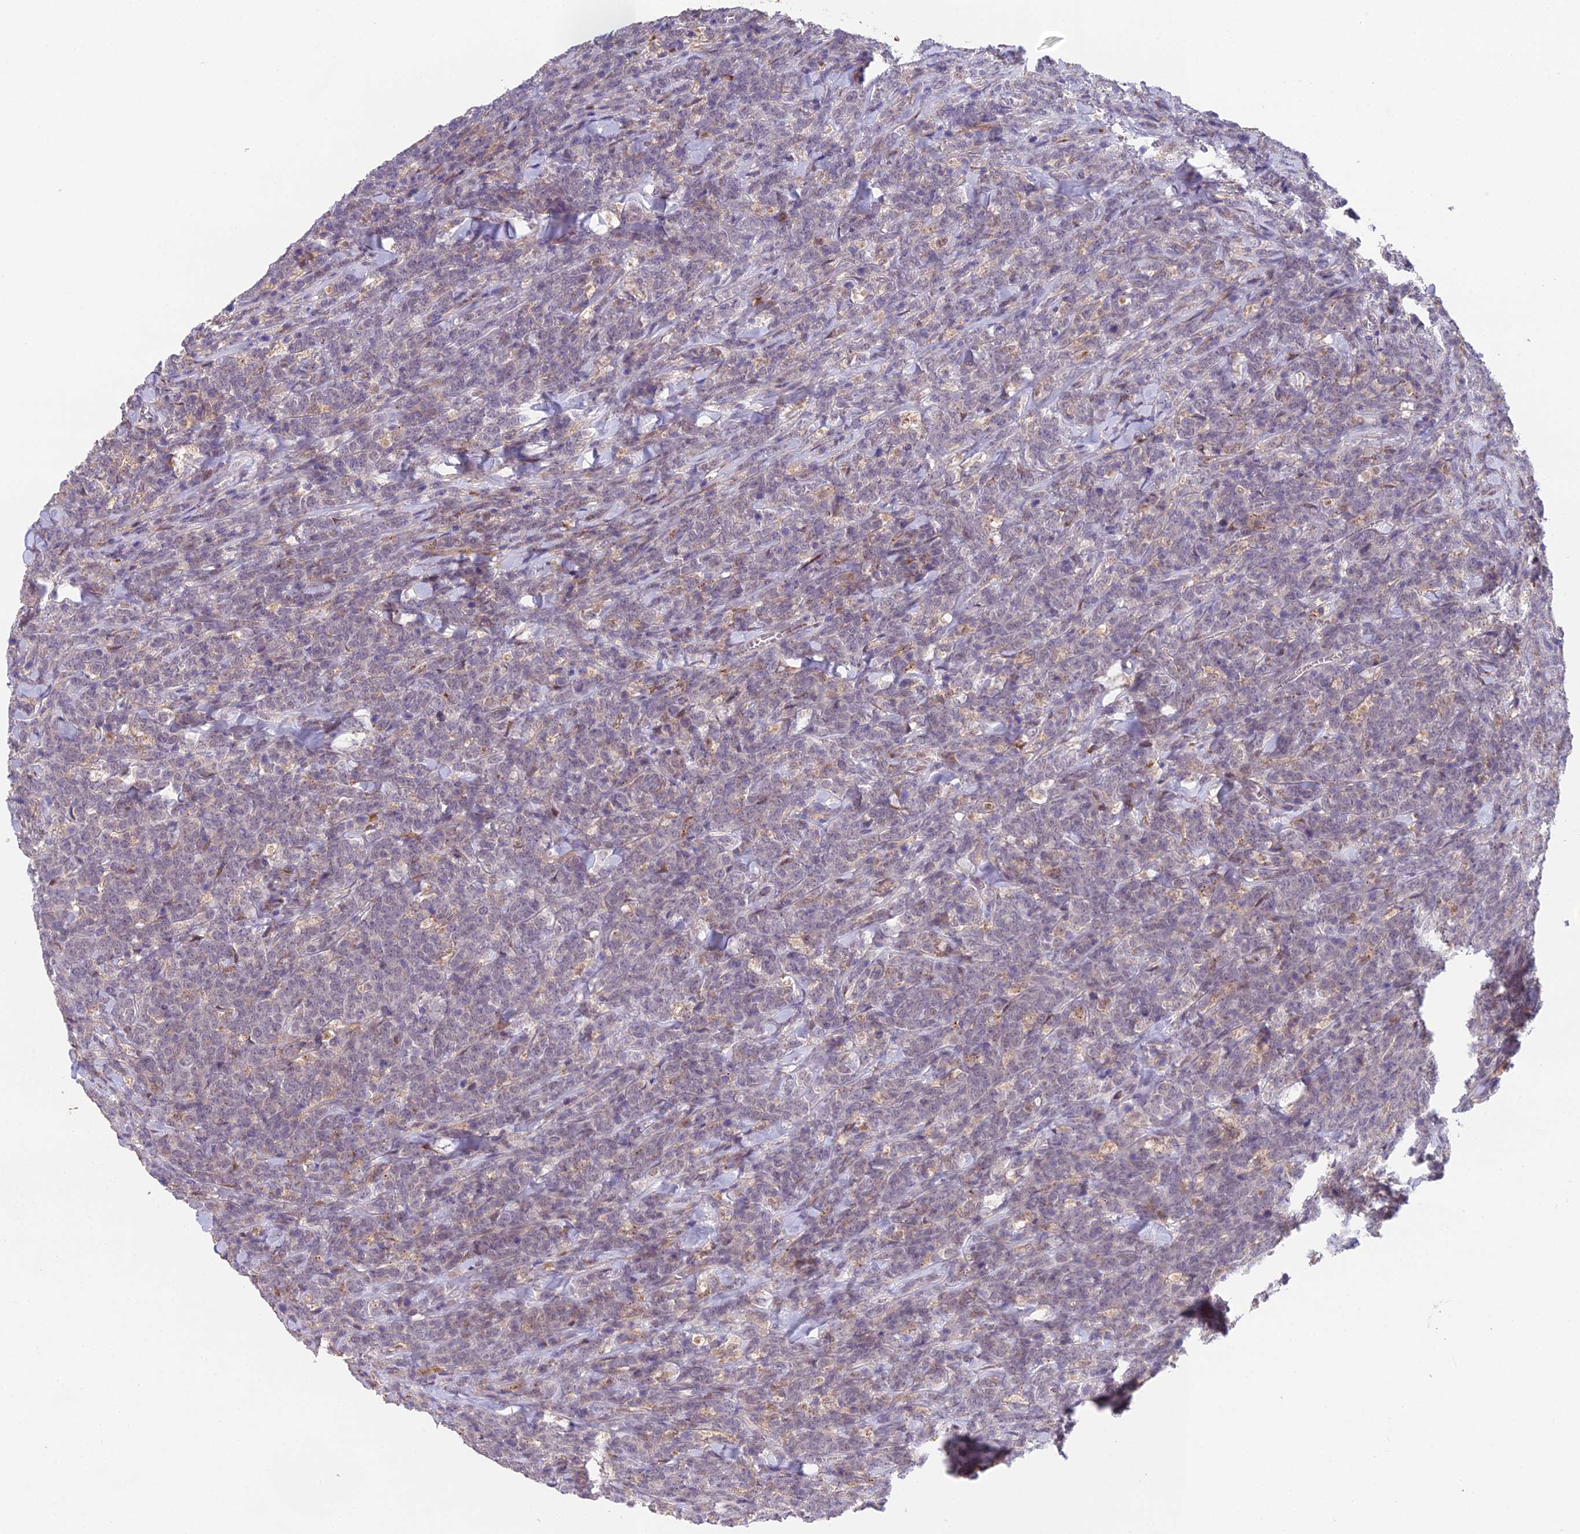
{"staining": {"intensity": "negative", "quantity": "none", "location": "none"}, "tissue": "lymphoma", "cell_type": "Tumor cells", "image_type": "cancer", "snomed": [{"axis": "morphology", "description": "Malignant lymphoma, non-Hodgkin's type, High grade"}, {"axis": "topography", "description": "Small intestine"}], "caption": "Immunohistochemistry photomicrograph of neoplastic tissue: human lymphoma stained with DAB displays no significant protein expression in tumor cells. (DAB IHC visualized using brightfield microscopy, high magnification).", "gene": "PUS10", "patient": {"sex": "male", "age": 8}}